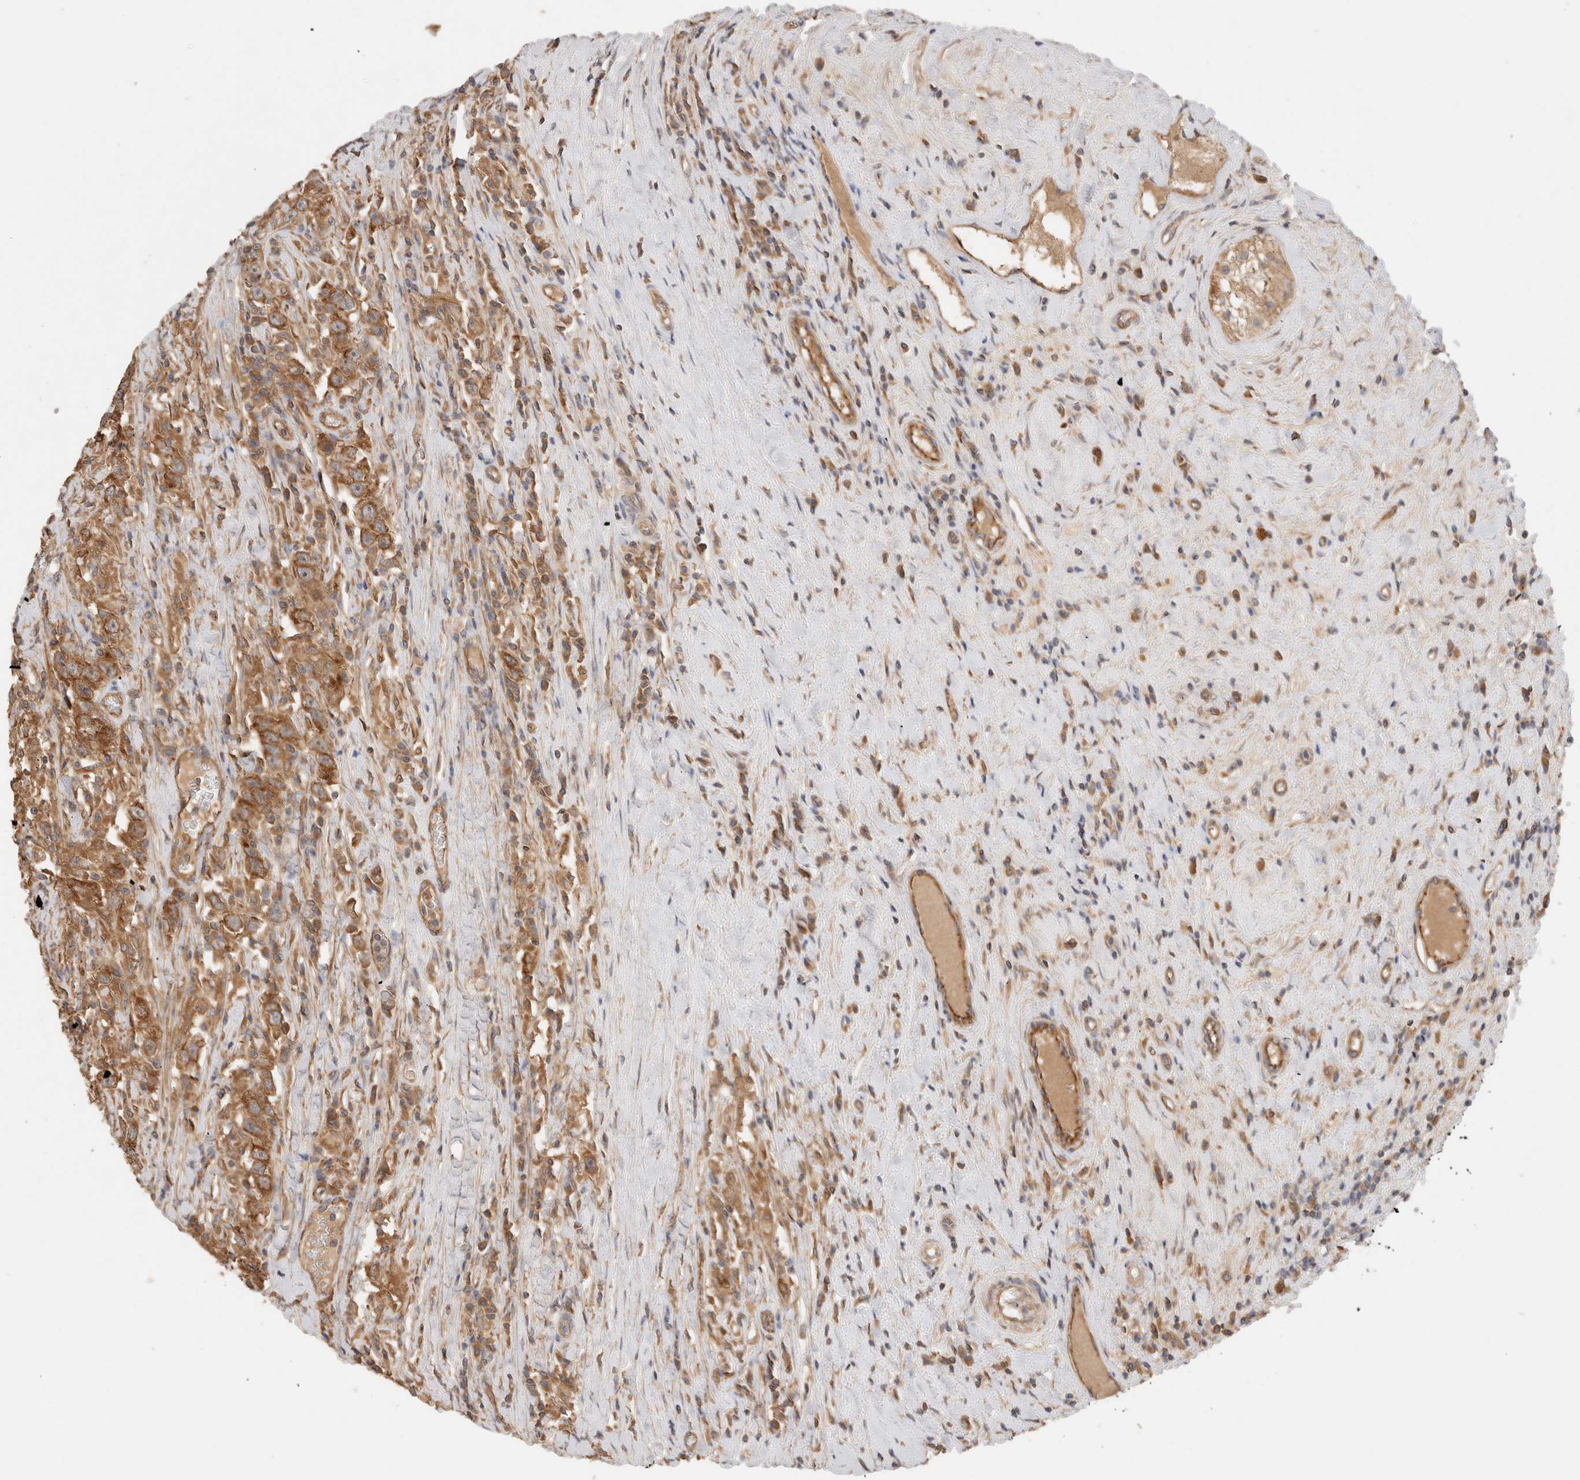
{"staining": {"intensity": "moderate", "quantity": ">75%", "location": "cytoplasmic/membranous"}, "tissue": "testis cancer", "cell_type": "Tumor cells", "image_type": "cancer", "snomed": [{"axis": "morphology", "description": "Seminoma, NOS"}, {"axis": "topography", "description": "Testis"}], "caption": "Moderate cytoplasmic/membranous protein staining is present in about >75% of tumor cells in testis seminoma. The staining was performed using DAB to visualize the protein expression in brown, while the nuclei were stained in blue with hematoxylin (Magnification: 20x).", "gene": "SGK3", "patient": {"sex": "male", "age": 41}}